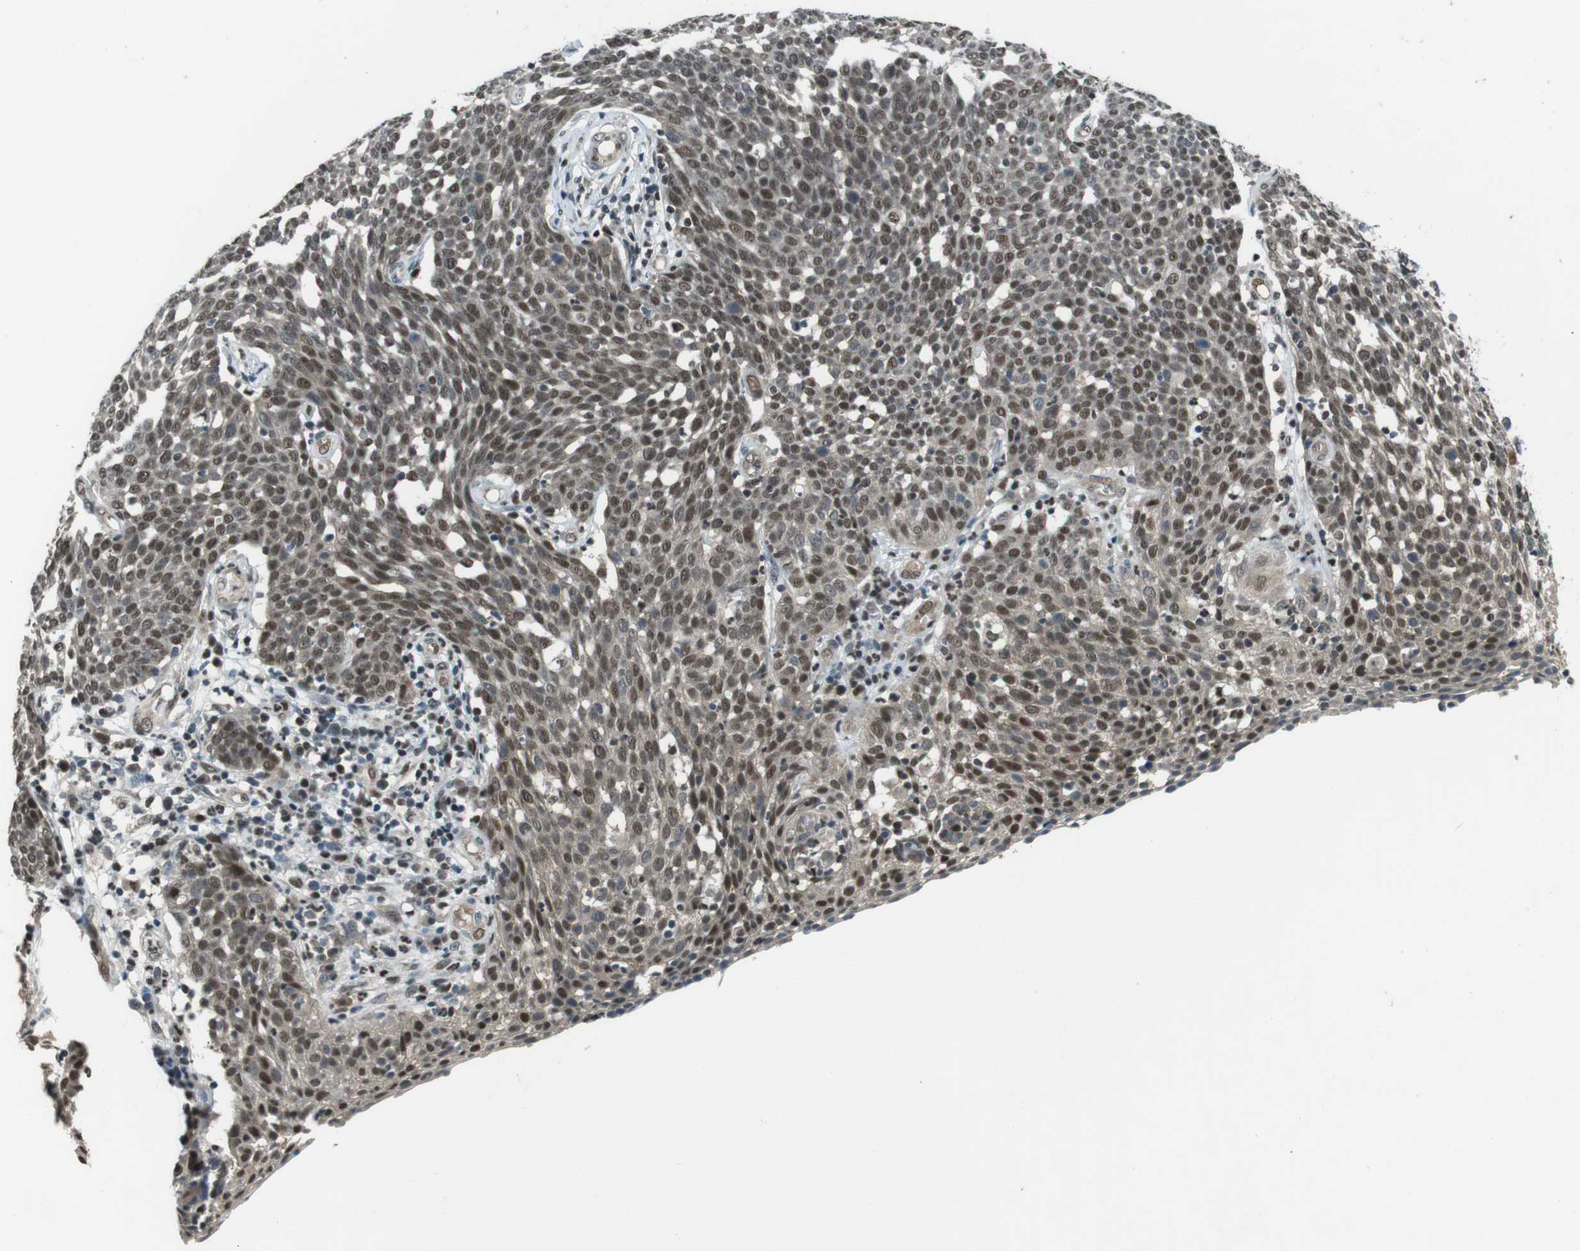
{"staining": {"intensity": "moderate", "quantity": ">75%", "location": "nuclear"}, "tissue": "cervical cancer", "cell_type": "Tumor cells", "image_type": "cancer", "snomed": [{"axis": "morphology", "description": "Squamous cell carcinoma, NOS"}, {"axis": "topography", "description": "Cervix"}], "caption": "IHC staining of cervical cancer, which displays medium levels of moderate nuclear positivity in approximately >75% of tumor cells indicating moderate nuclear protein staining. The staining was performed using DAB (brown) for protein detection and nuclei were counterstained in hematoxylin (blue).", "gene": "MAPKAPK5", "patient": {"sex": "female", "age": 34}}